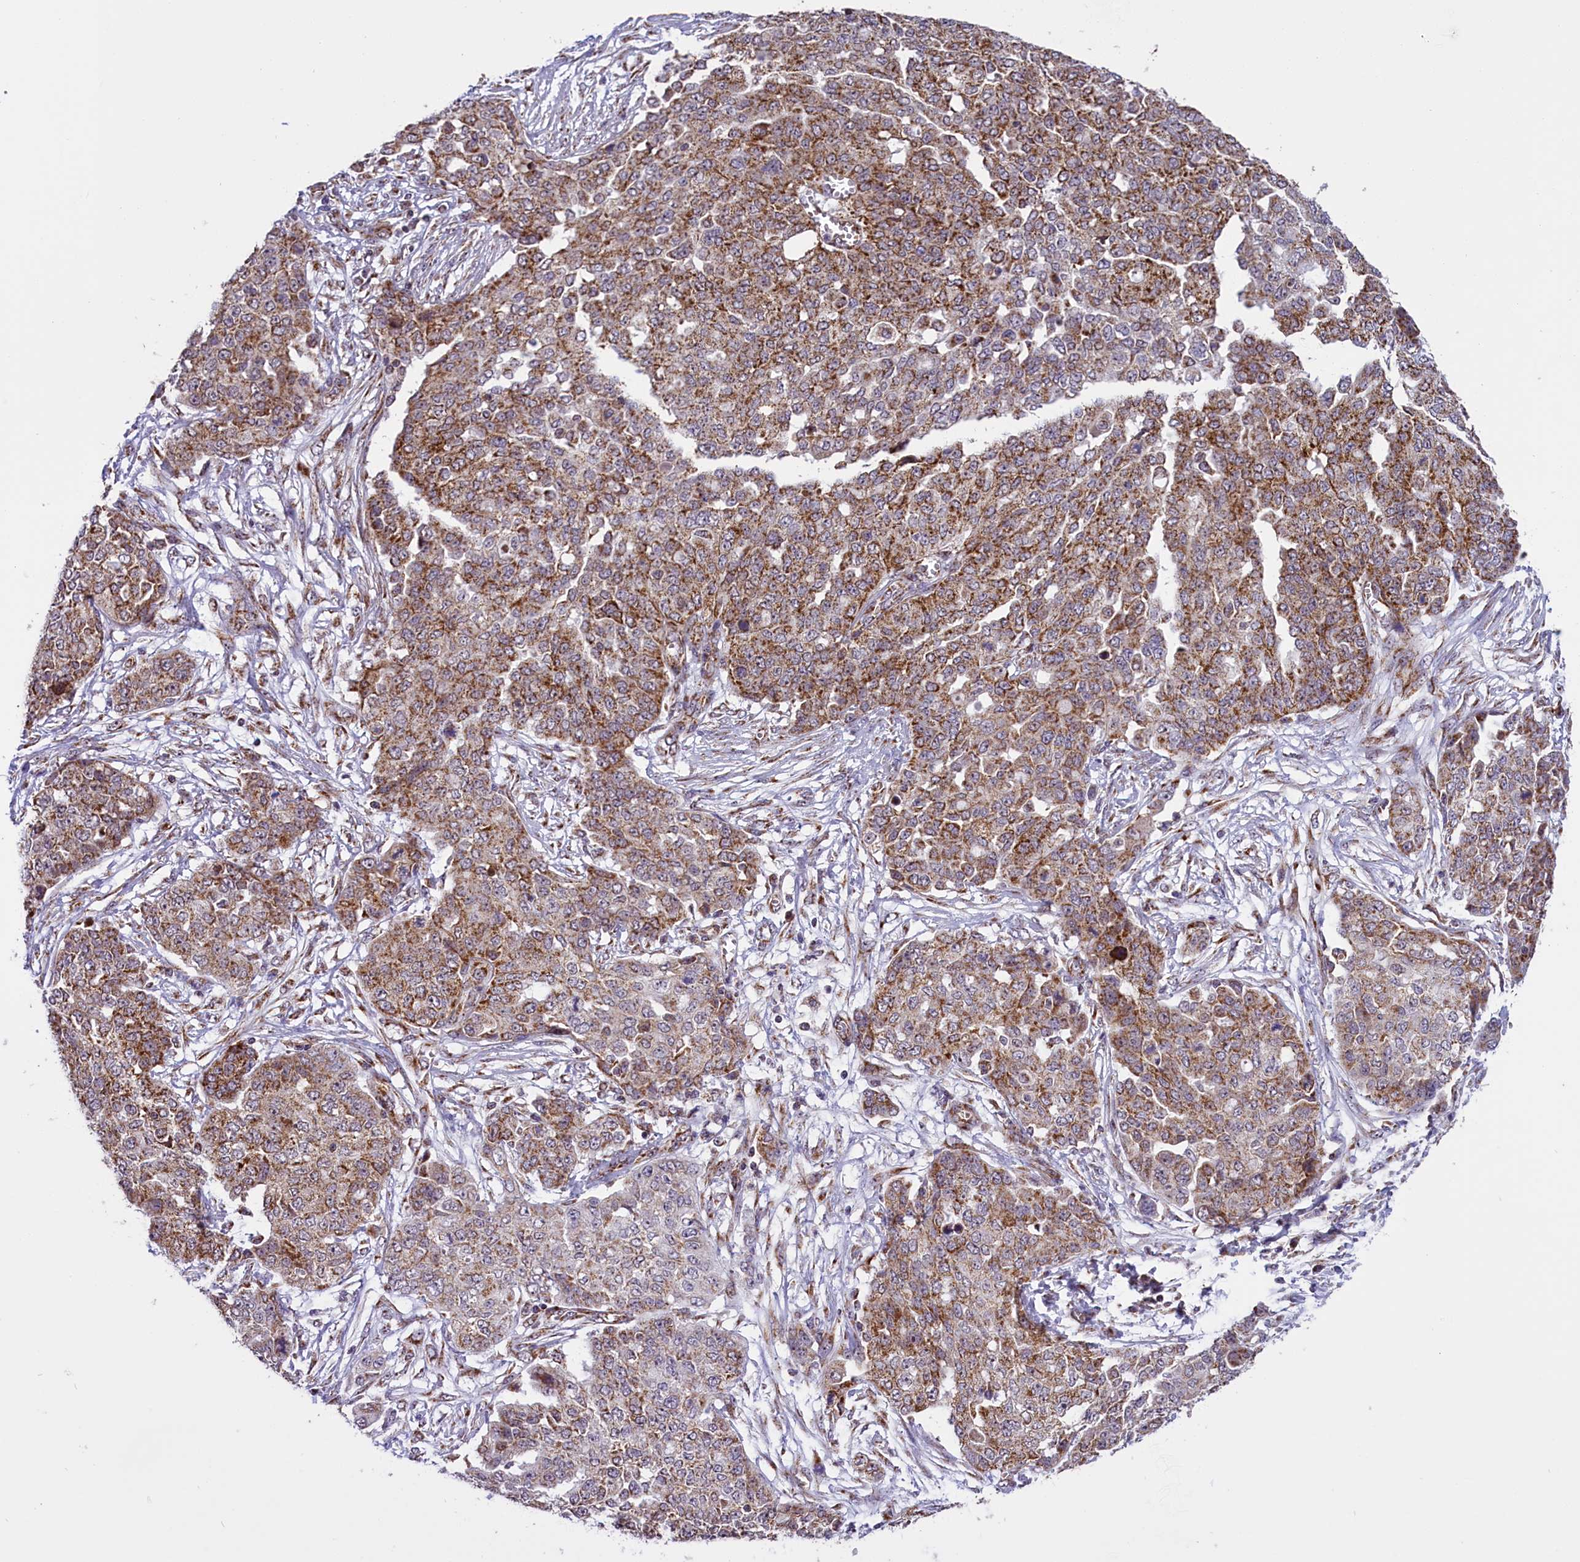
{"staining": {"intensity": "moderate", "quantity": "25%-75%", "location": "cytoplasmic/membranous"}, "tissue": "ovarian cancer", "cell_type": "Tumor cells", "image_type": "cancer", "snomed": [{"axis": "morphology", "description": "Cystadenocarcinoma, serous, NOS"}, {"axis": "topography", "description": "Soft tissue"}, {"axis": "topography", "description": "Ovary"}], "caption": "This micrograph shows immunohistochemistry staining of serous cystadenocarcinoma (ovarian), with medium moderate cytoplasmic/membranous positivity in about 25%-75% of tumor cells.", "gene": "NDUFS5", "patient": {"sex": "female", "age": 57}}